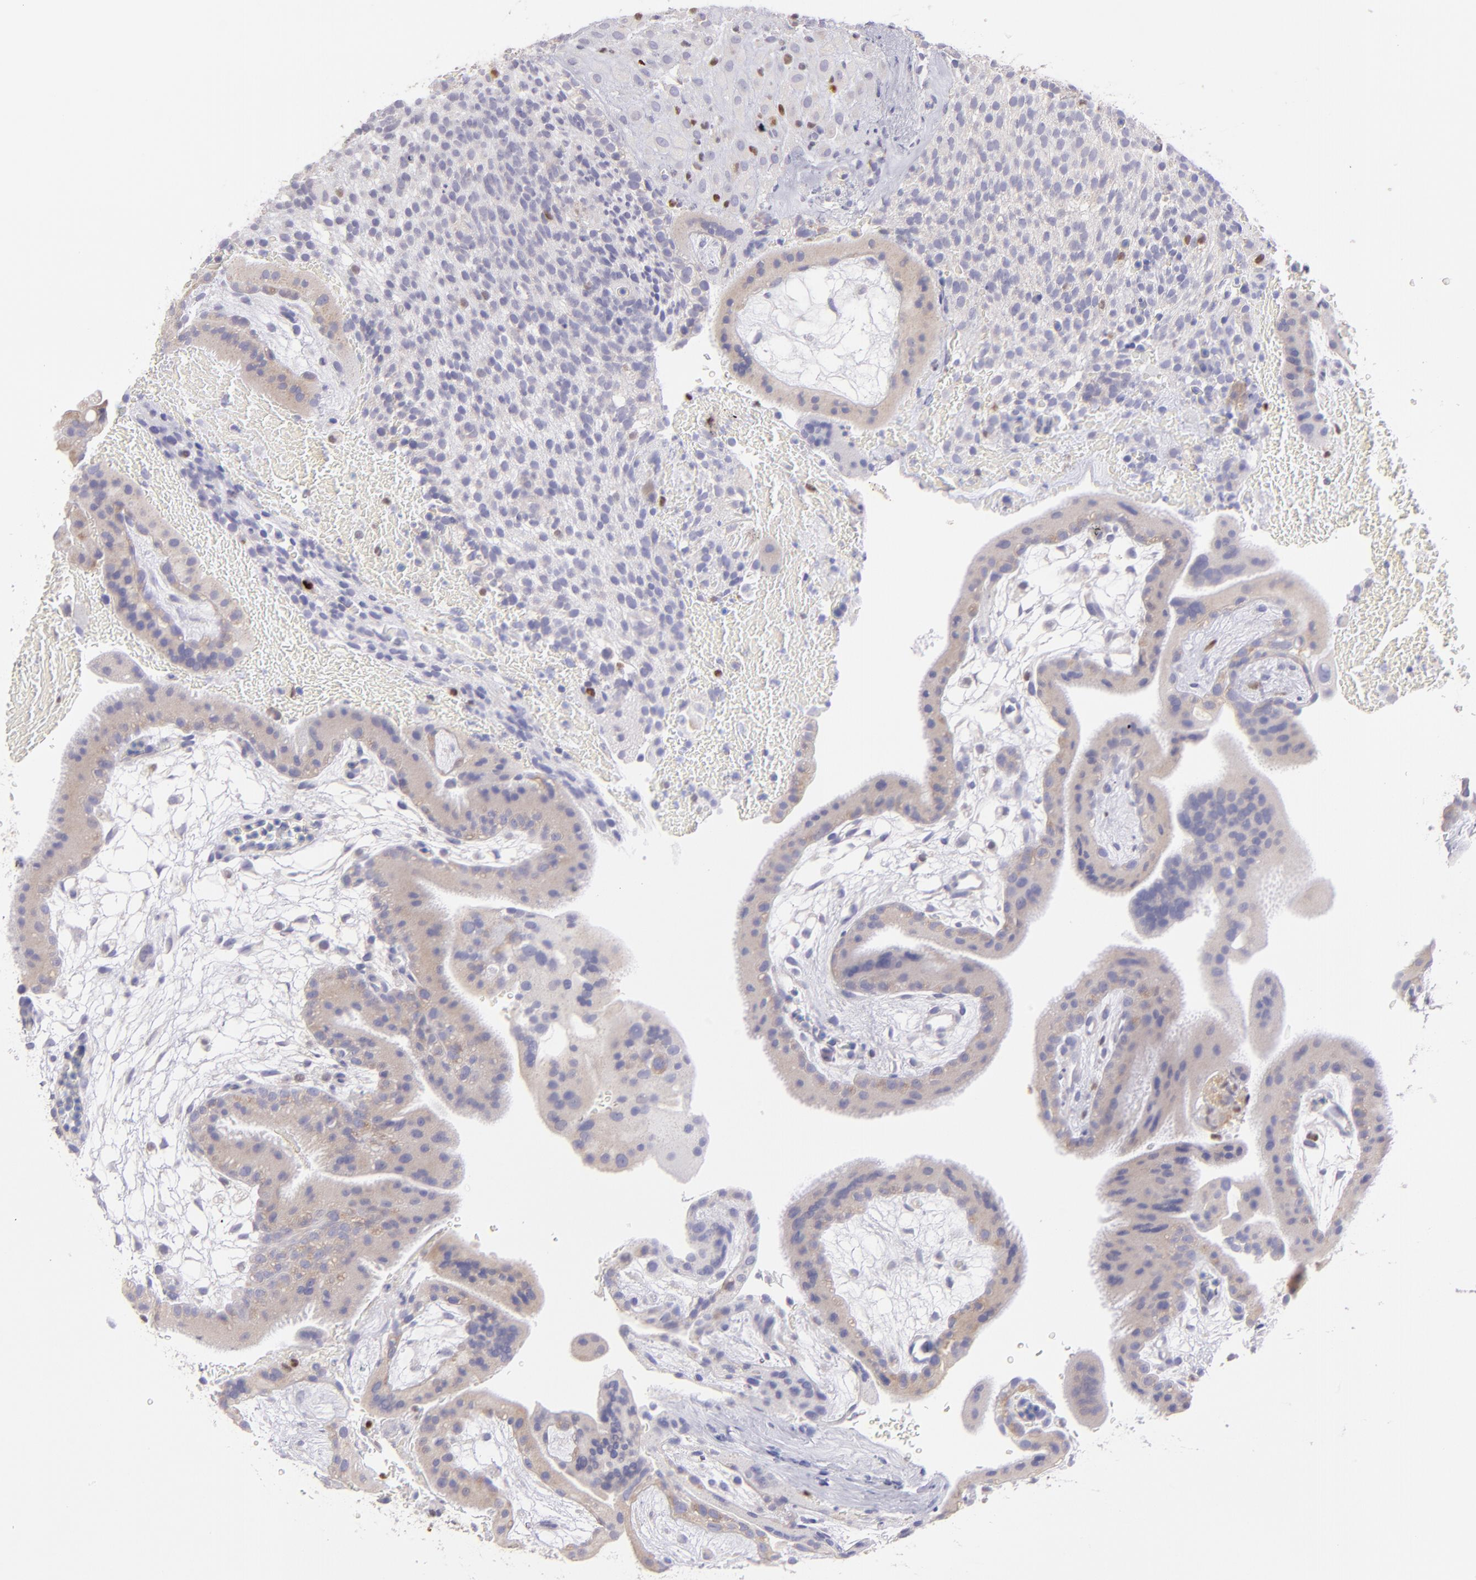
{"staining": {"intensity": "weak", "quantity": ">75%", "location": "cytoplasmic/membranous"}, "tissue": "placenta", "cell_type": "Trophoblastic cells", "image_type": "normal", "snomed": [{"axis": "morphology", "description": "Normal tissue, NOS"}, {"axis": "topography", "description": "Placenta"}], "caption": "Benign placenta was stained to show a protein in brown. There is low levels of weak cytoplasmic/membranous staining in about >75% of trophoblastic cells.", "gene": "IRF8", "patient": {"sex": "female", "age": 19}}